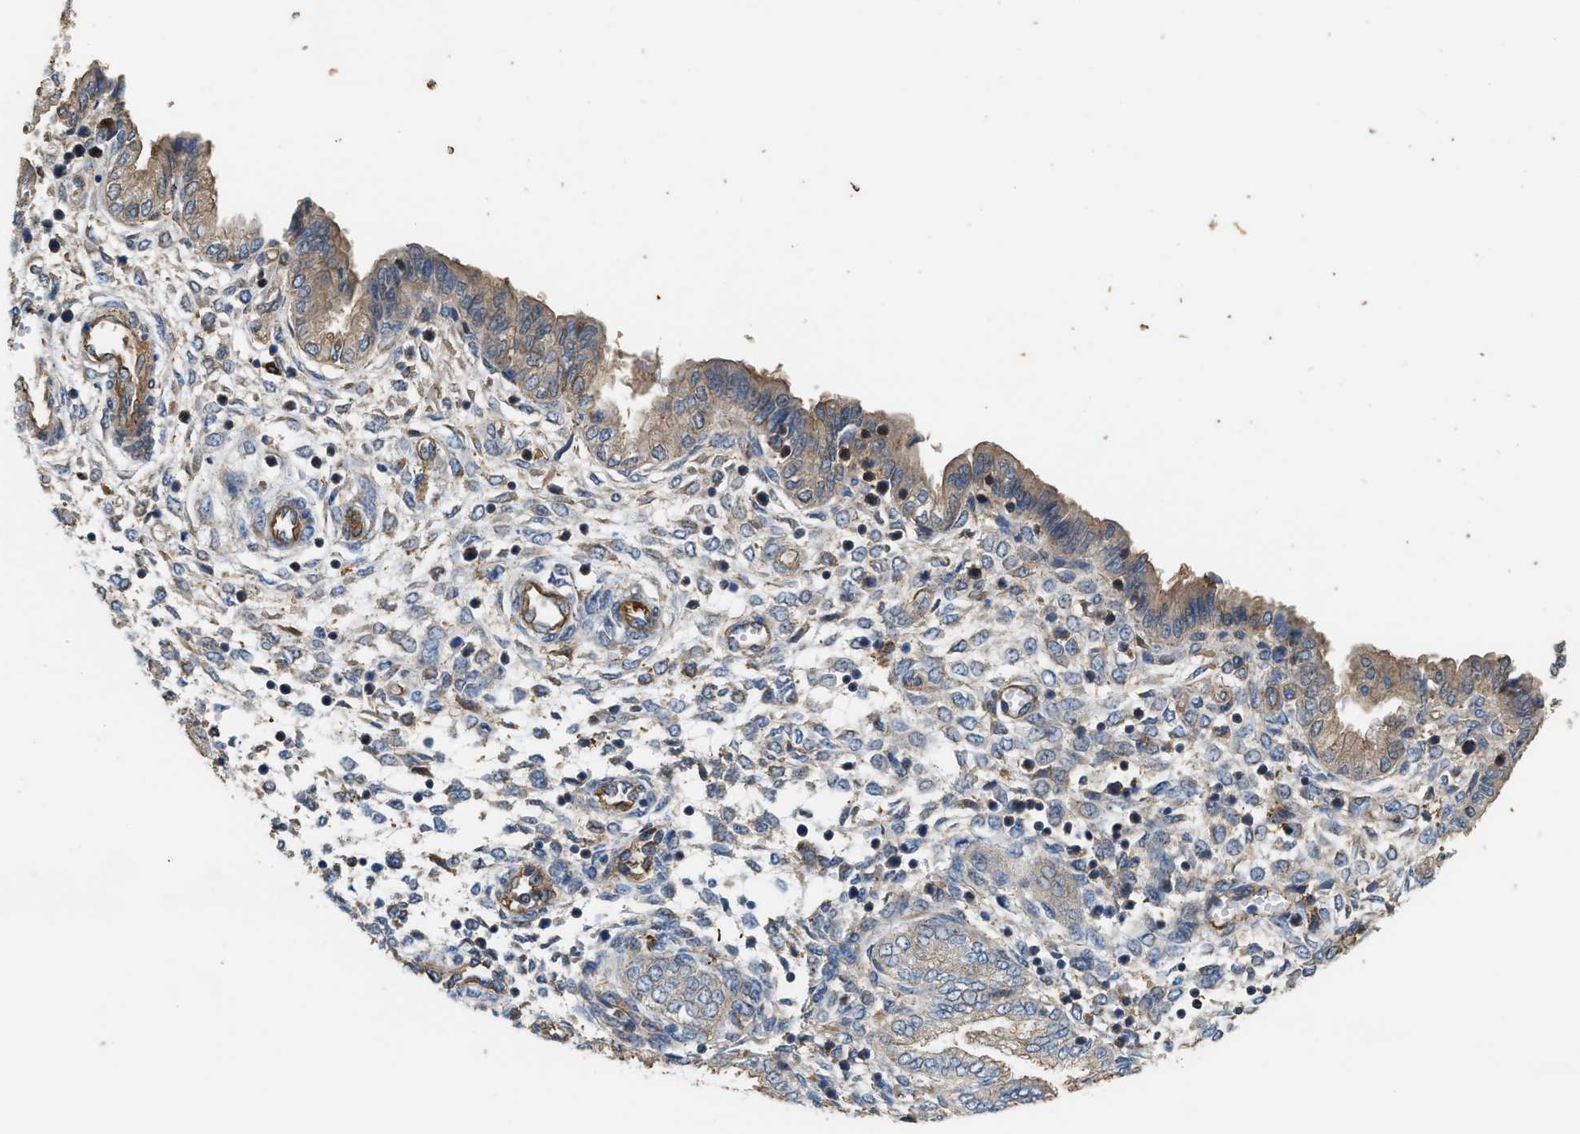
{"staining": {"intensity": "weak", "quantity": "25%-75%", "location": "cytoplasmic/membranous"}, "tissue": "endometrium", "cell_type": "Cells in endometrial stroma", "image_type": "normal", "snomed": [{"axis": "morphology", "description": "Normal tissue, NOS"}, {"axis": "topography", "description": "Endometrium"}], "caption": "Immunohistochemical staining of normal endometrium reveals weak cytoplasmic/membranous protein expression in approximately 25%-75% of cells in endometrial stroma. (IHC, brightfield microscopy, high magnification).", "gene": "ATIC", "patient": {"sex": "female", "age": 33}}